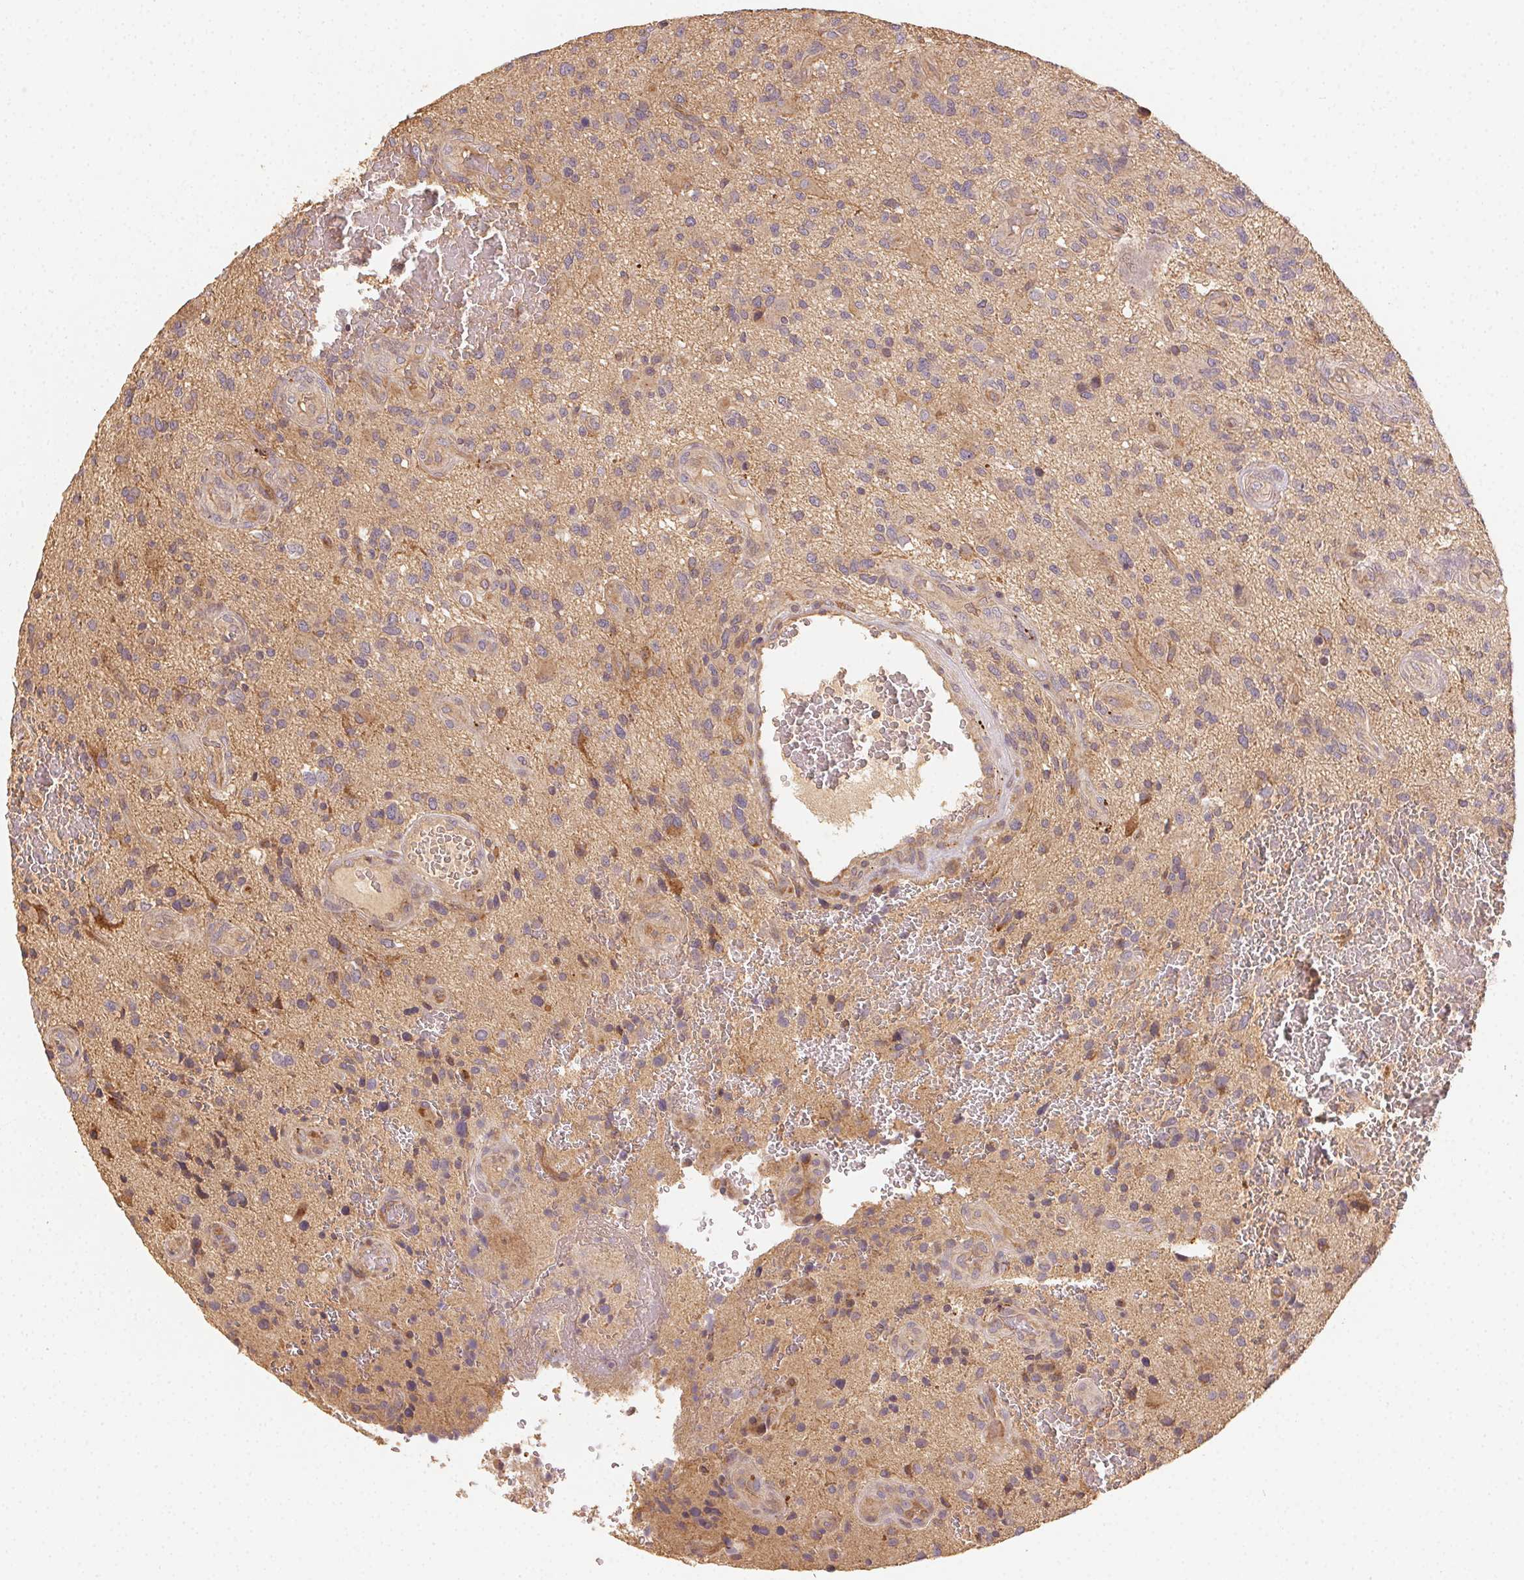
{"staining": {"intensity": "weak", "quantity": "25%-75%", "location": "cytoplasmic/membranous"}, "tissue": "glioma", "cell_type": "Tumor cells", "image_type": "cancer", "snomed": [{"axis": "morphology", "description": "Glioma, malignant, High grade"}, {"axis": "topography", "description": "Brain"}], "caption": "High-magnification brightfield microscopy of glioma stained with DAB (brown) and counterstained with hematoxylin (blue). tumor cells exhibit weak cytoplasmic/membranous staining is appreciated in about25%-75% of cells.", "gene": "RALA", "patient": {"sex": "male", "age": 47}}